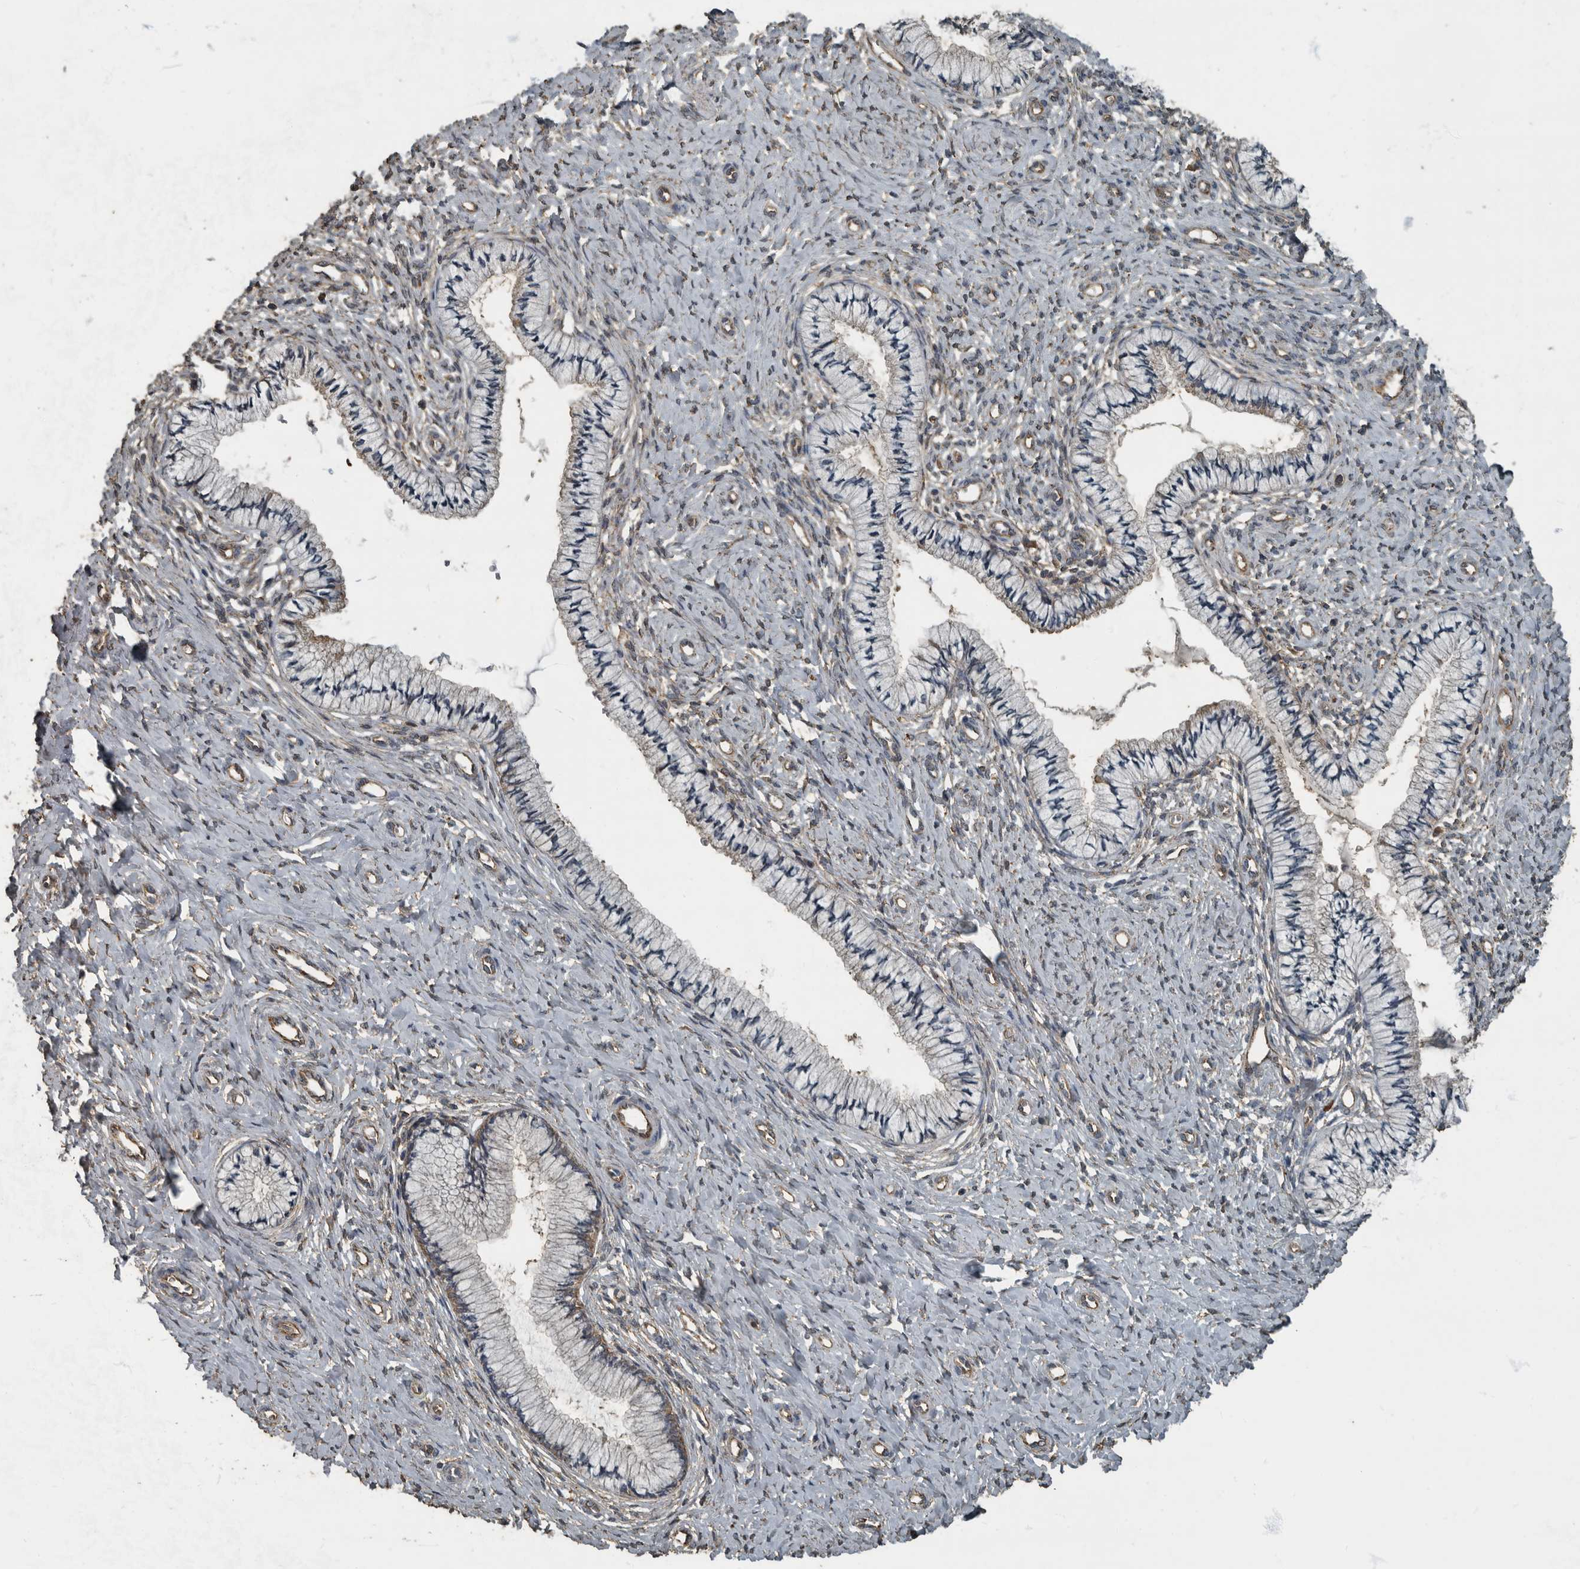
{"staining": {"intensity": "moderate", "quantity": "<25%", "location": "cytoplasmic/membranous"}, "tissue": "cervix", "cell_type": "Glandular cells", "image_type": "normal", "snomed": [{"axis": "morphology", "description": "Normal tissue, NOS"}, {"axis": "topography", "description": "Cervix"}], "caption": "Glandular cells demonstrate low levels of moderate cytoplasmic/membranous expression in about <25% of cells in unremarkable cervix.", "gene": "IL15RA", "patient": {"sex": "female", "age": 36}}